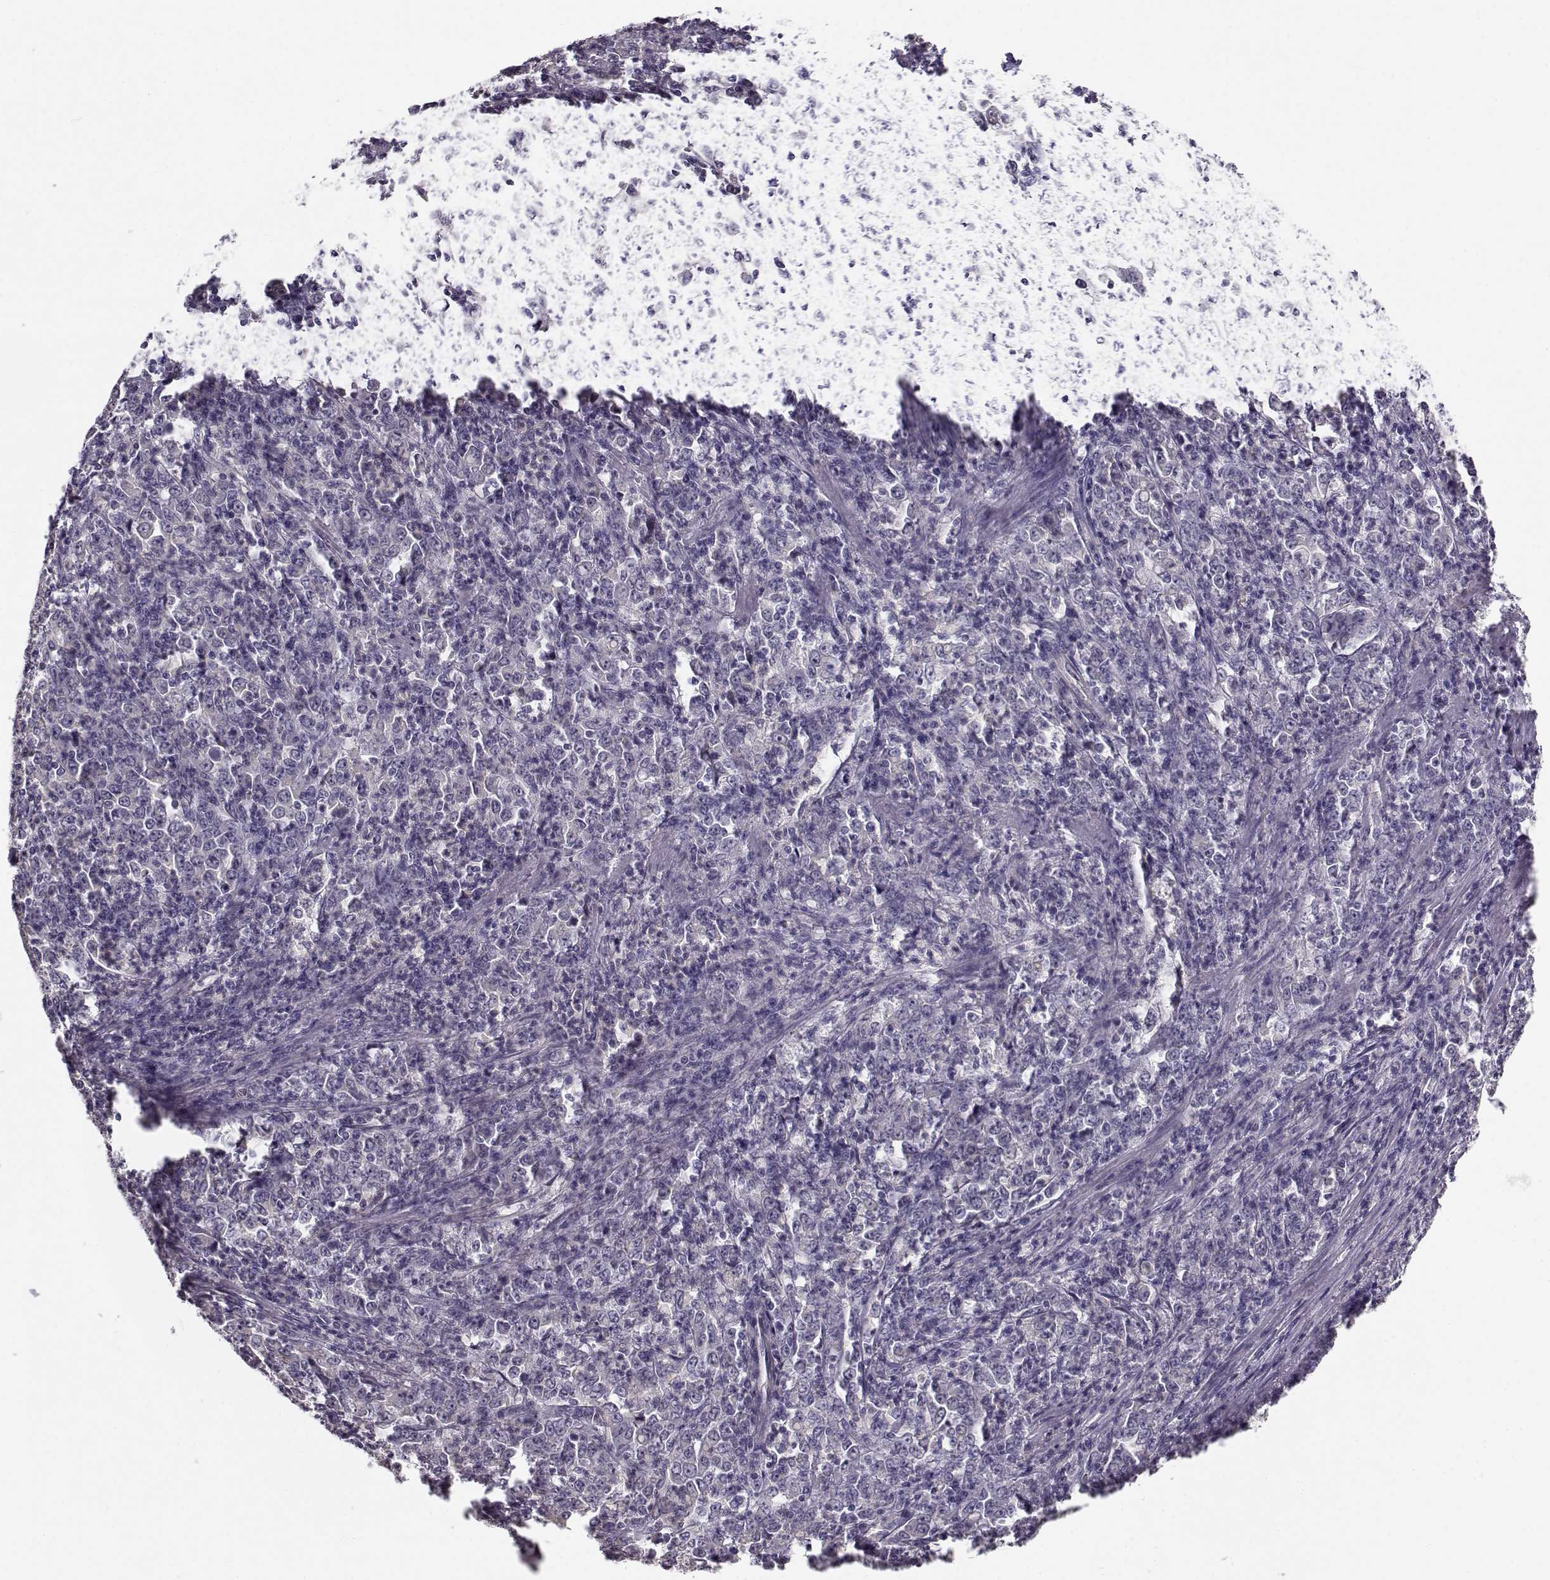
{"staining": {"intensity": "negative", "quantity": "none", "location": "none"}, "tissue": "stomach cancer", "cell_type": "Tumor cells", "image_type": "cancer", "snomed": [{"axis": "morphology", "description": "Adenocarcinoma, NOS"}, {"axis": "topography", "description": "Stomach, lower"}], "caption": "A high-resolution micrograph shows IHC staining of stomach cancer (adenocarcinoma), which demonstrates no significant staining in tumor cells.", "gene": "TMEM145", "patient": {"sex": "female", "age": 71}}